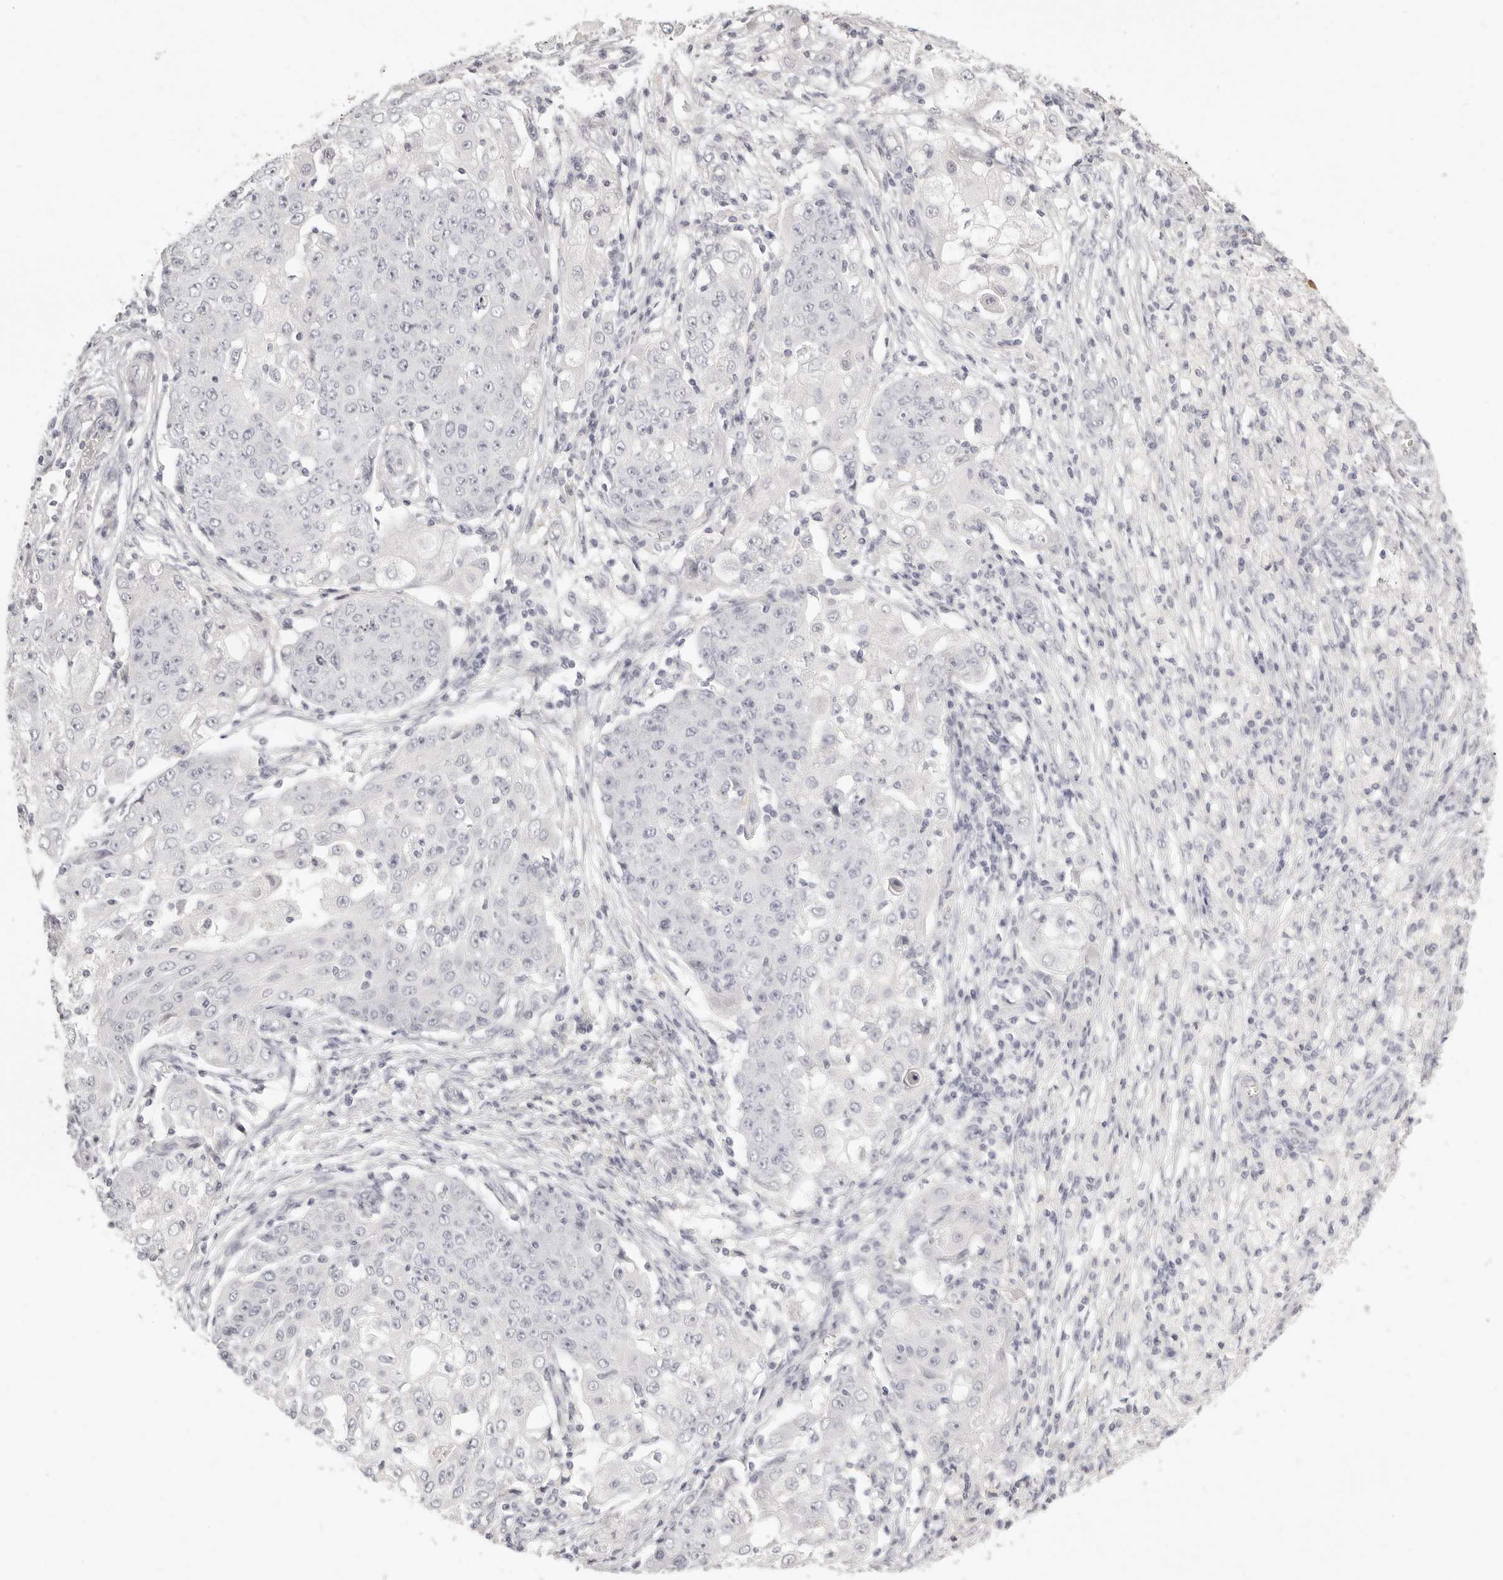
{"staining": {"intensity": "negative", "quantity": "none", "location": "none"}, "tissue": "ovarian cancer", "cell_type": "Tumor cells", "image_type": "cancer", "snomed": [{"axis": "morphology", "description": "Carcinoma, endometroid"}, {"axis": "topography", "description": "Ovary"}], "caption": "Tumor cells are negative for protein expression in human endometroid carcinoma (ovarian).", "gene": "FABP1", "patient": {"sex": "female", "age": 42}}